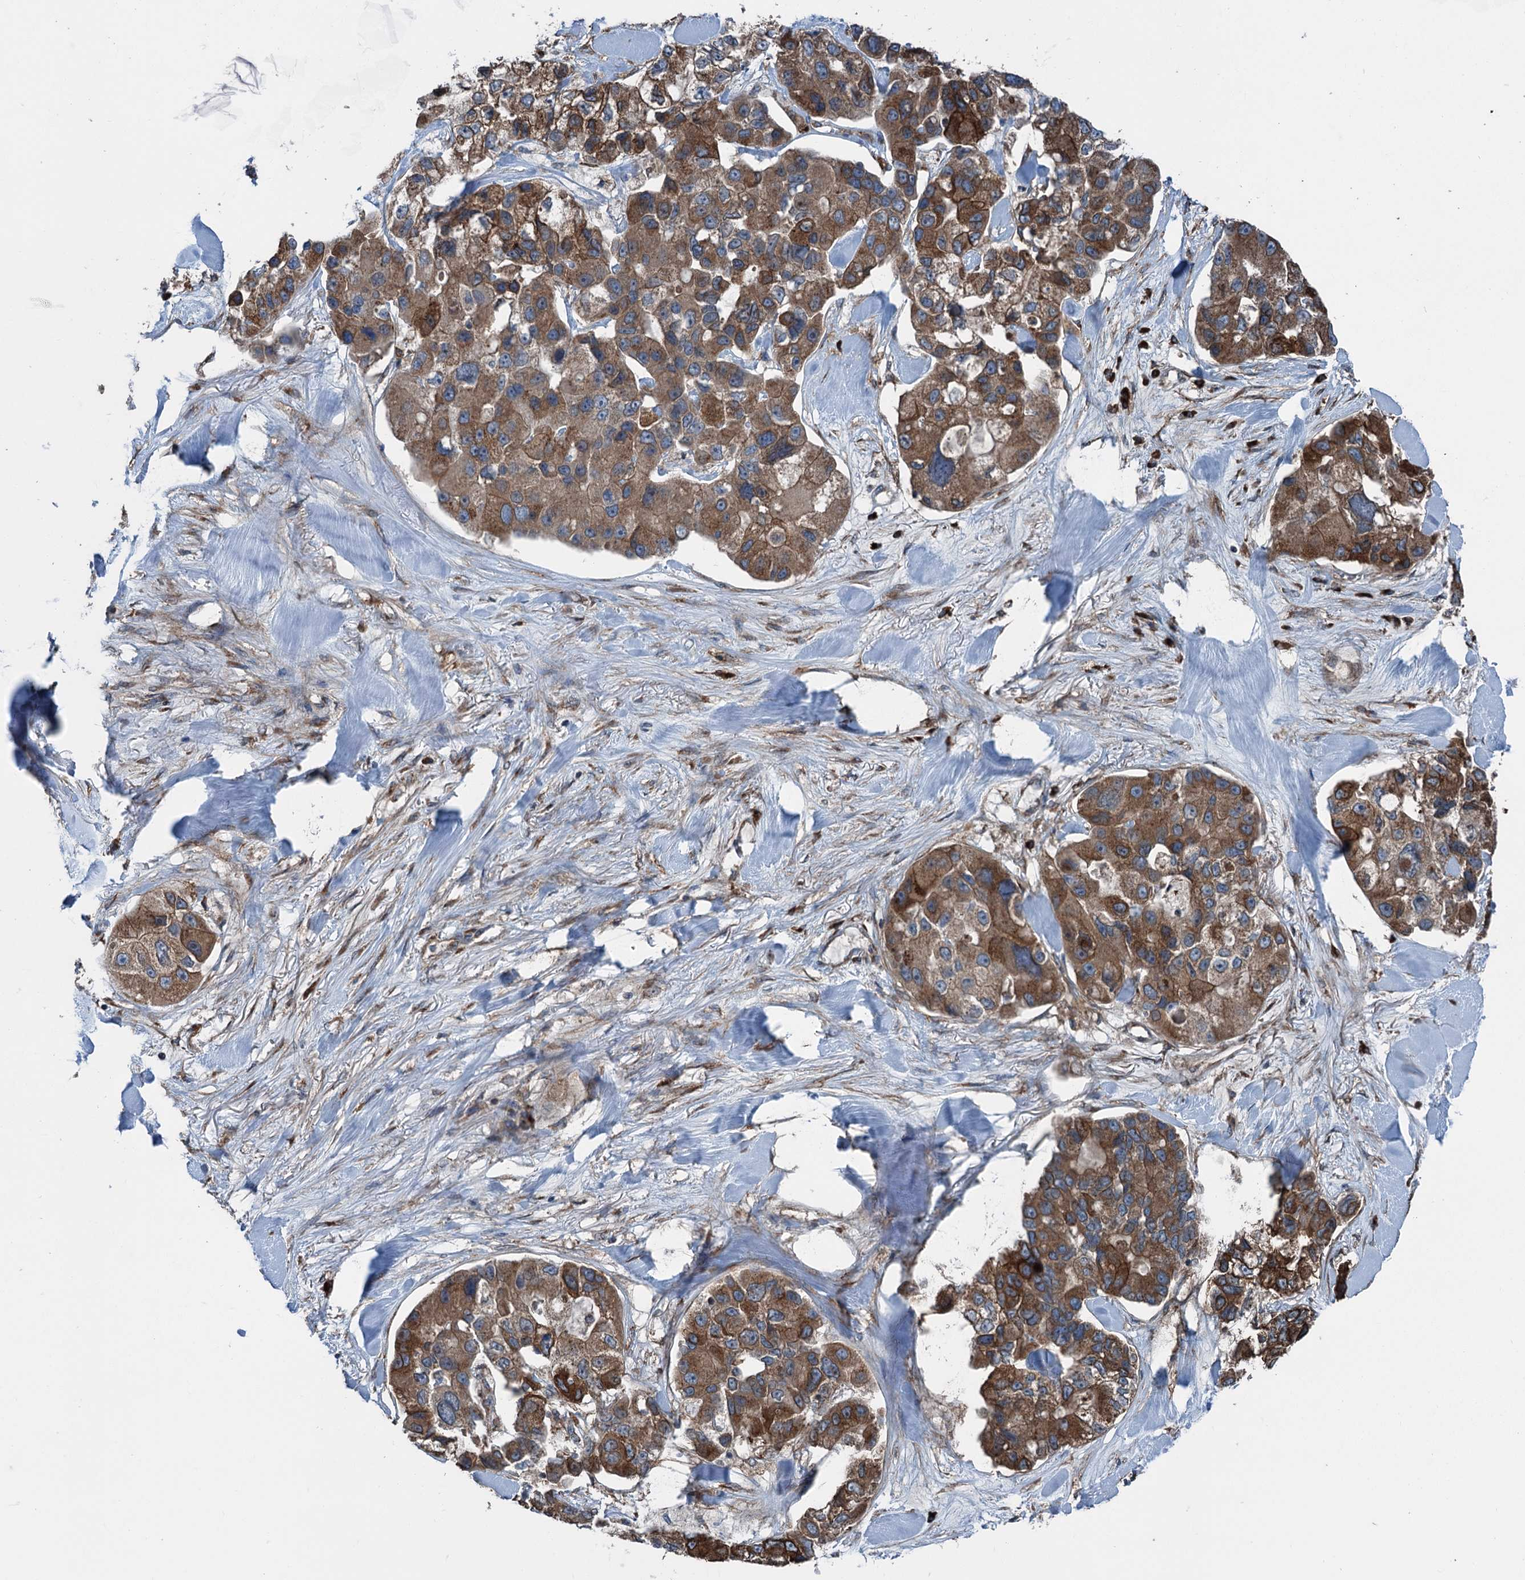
{"staining": {"intensity": "strong", "quantity": ">75%", "location": "cytoplasmic/membranous"}, "tissue": "lung cancer", "cell_type": "Tumor cells", "image_type": "cancer", "snomed": [{"axis": "morphology", "description": "Adenocarcinoma, NOS"}, {"axis": "topography", "description": "Lung"}], "caption": "Lung adenocarcinoma stained with immunohistochemistry (IHC) demonstrates strong cytoplasmic/membranous staining in about >75% of tumor cells.", "gene": "CALCOCO1", "patient": {"sex": "female", "age": 54}}